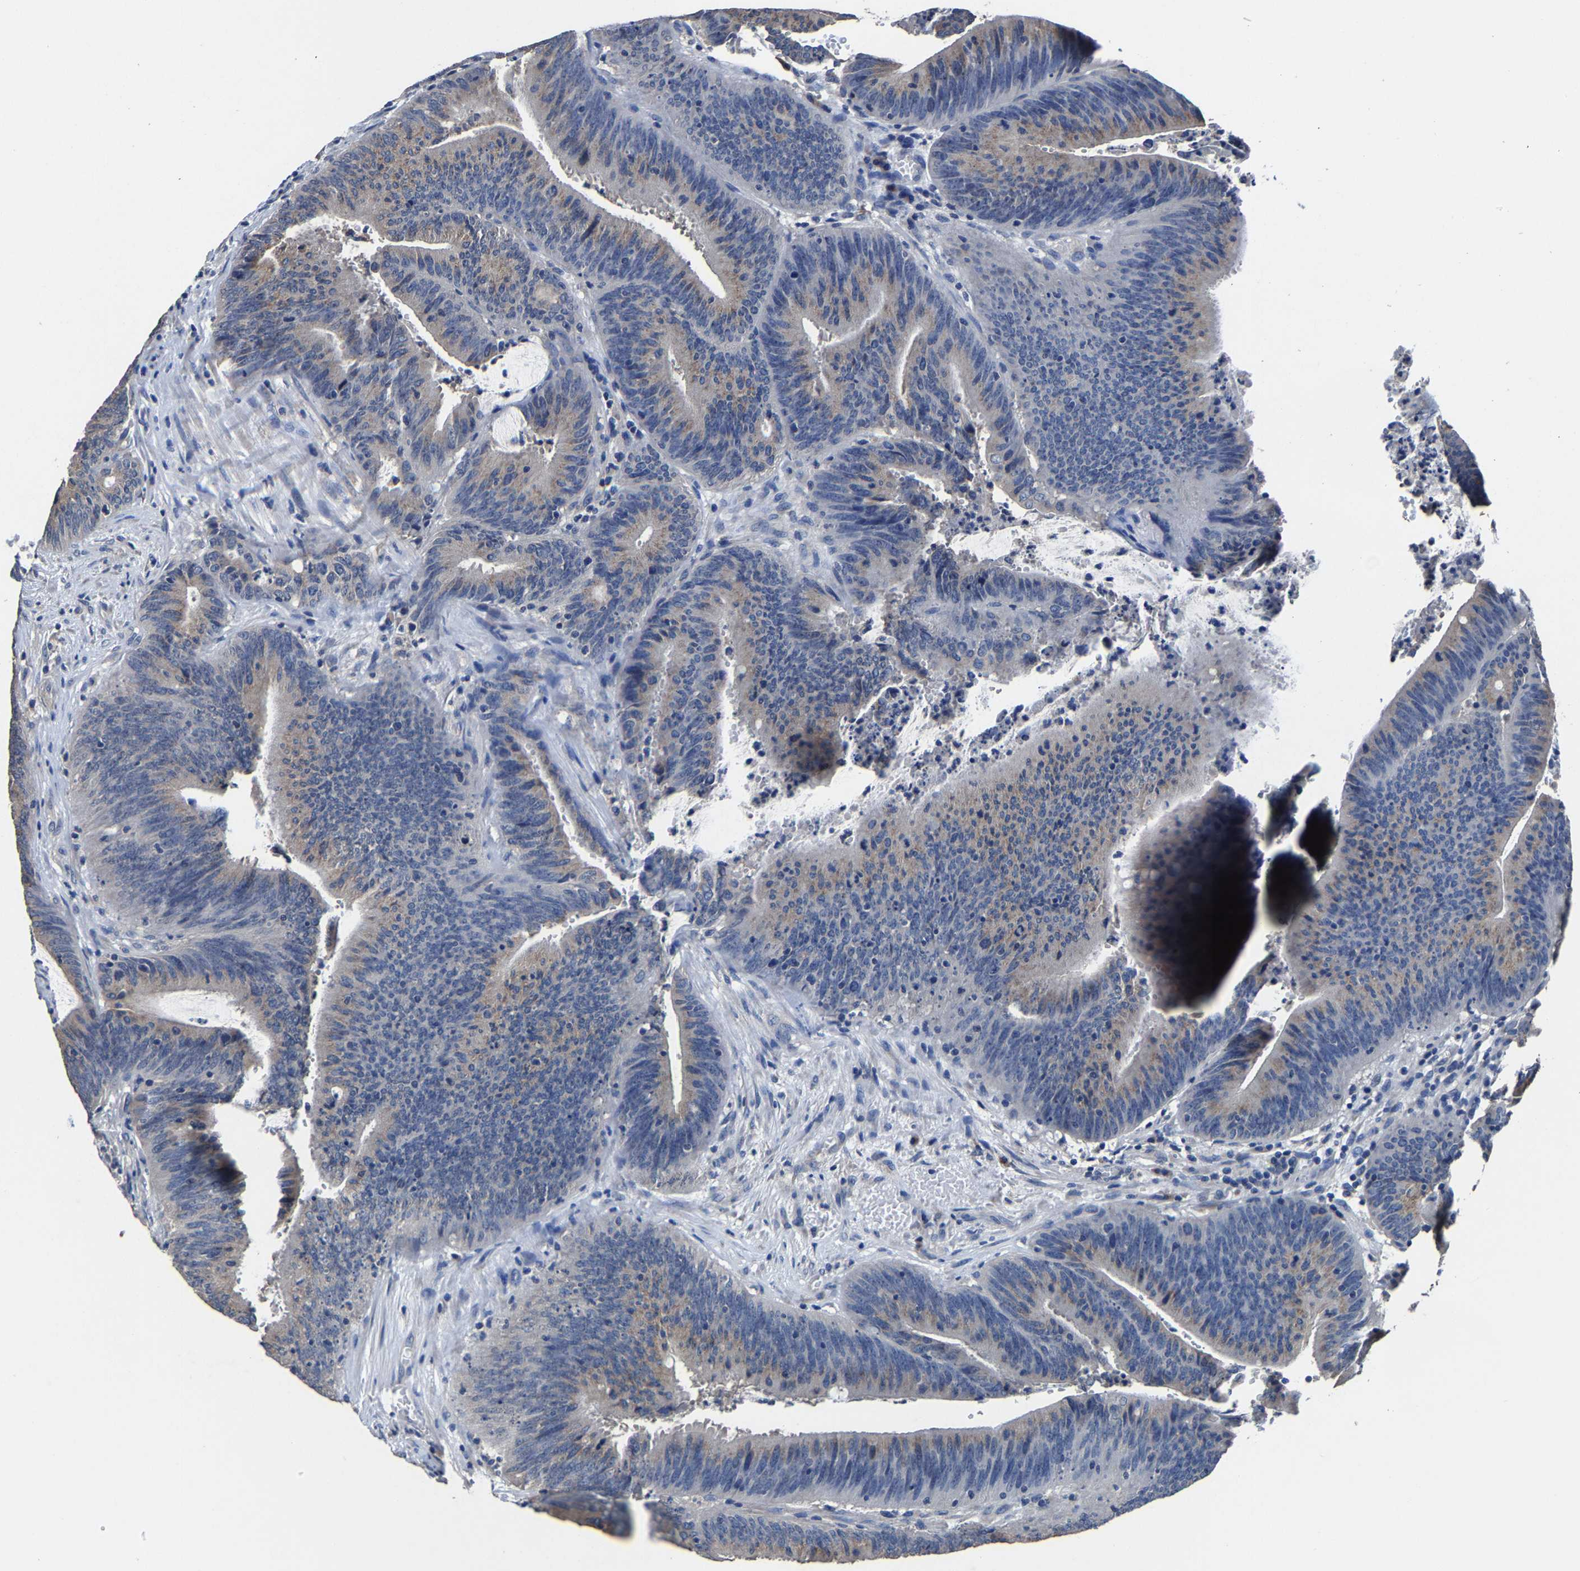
{"staining": {"intensity": "weak", "quantity": "25%-75%", "location": "cytoplasmic/membranous"}, "tissue": "colorectal cancer", "cell_type": "Tumor cells", "image_type": "cancer", "snomed": [{"axis": "morphology", "description": "Normal tissue, NOS"}, {"axis": "morphology", "description": "Adenocarcinoma, NOS"}, {"axis": "topography", "description": "Rectum"}], "caption": "A high-resolution histopathology image shows immunohistochemistry staining of colorectal adenocarcinoma, which demonstrates weak cytoplasmic/membranous positivity in approximately 25%-75% of tumor cells.", "gene": "EBAG9", "patient": {"sex": "female", "age": 66}}